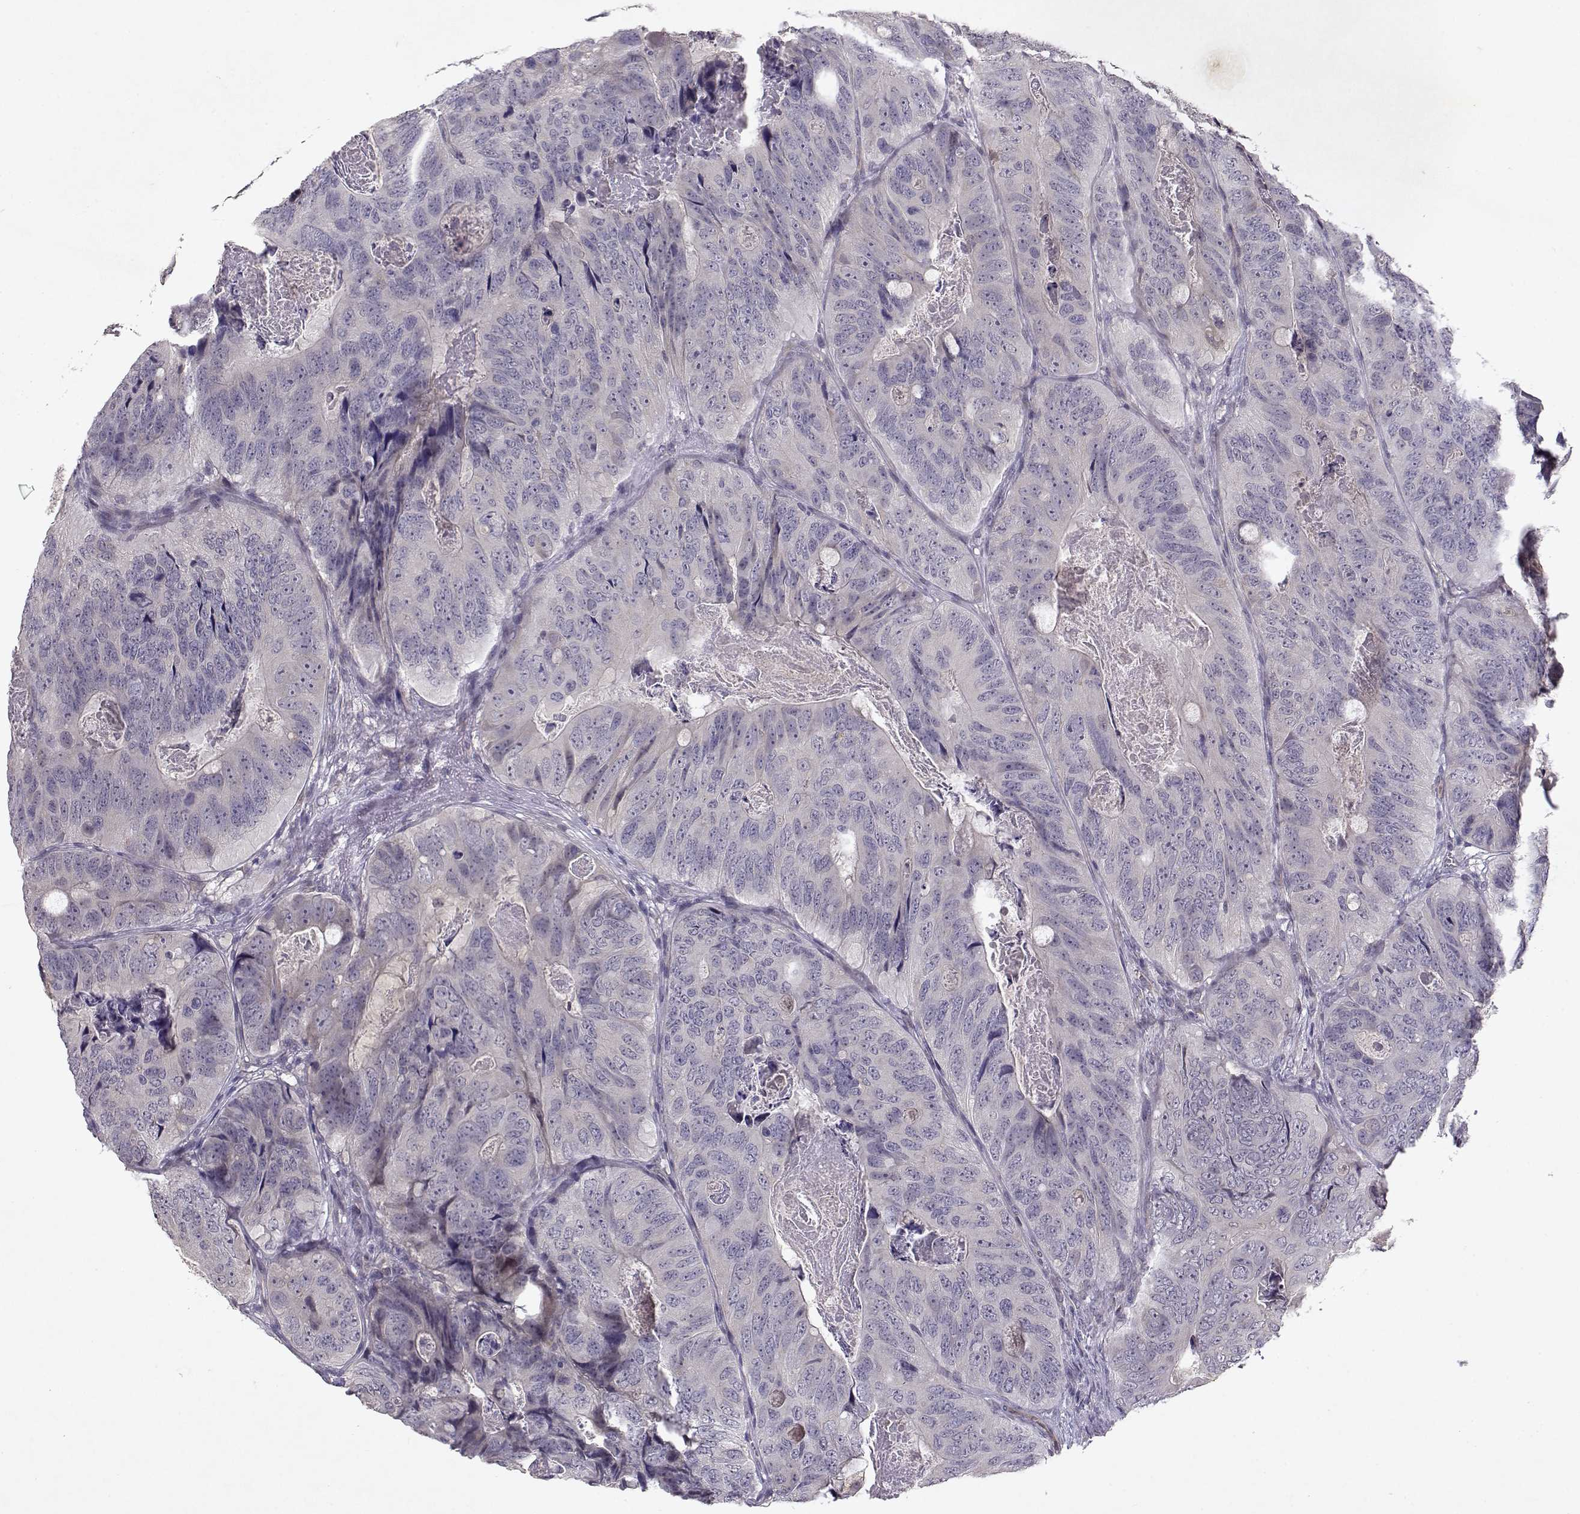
{"staining": {"intensity": "negative", "quantity": "none", "location": "none"}, "tissue": "colorectal cancer", "cell_type": "Tumor cells", "image_type": "cancer", "snomed": [{"axis": "morphology", "description": "Adenocarcinoma, NOS"}, {"axis": "topography", "description": "Colon"}], "caption": "Colorectal cancer (adenocarcinoma) was stained to show a protein in brown. There is no significant positivity in tumor cells.", "gene": "BMX", "patient": {"sex": "male", "age": 79}}